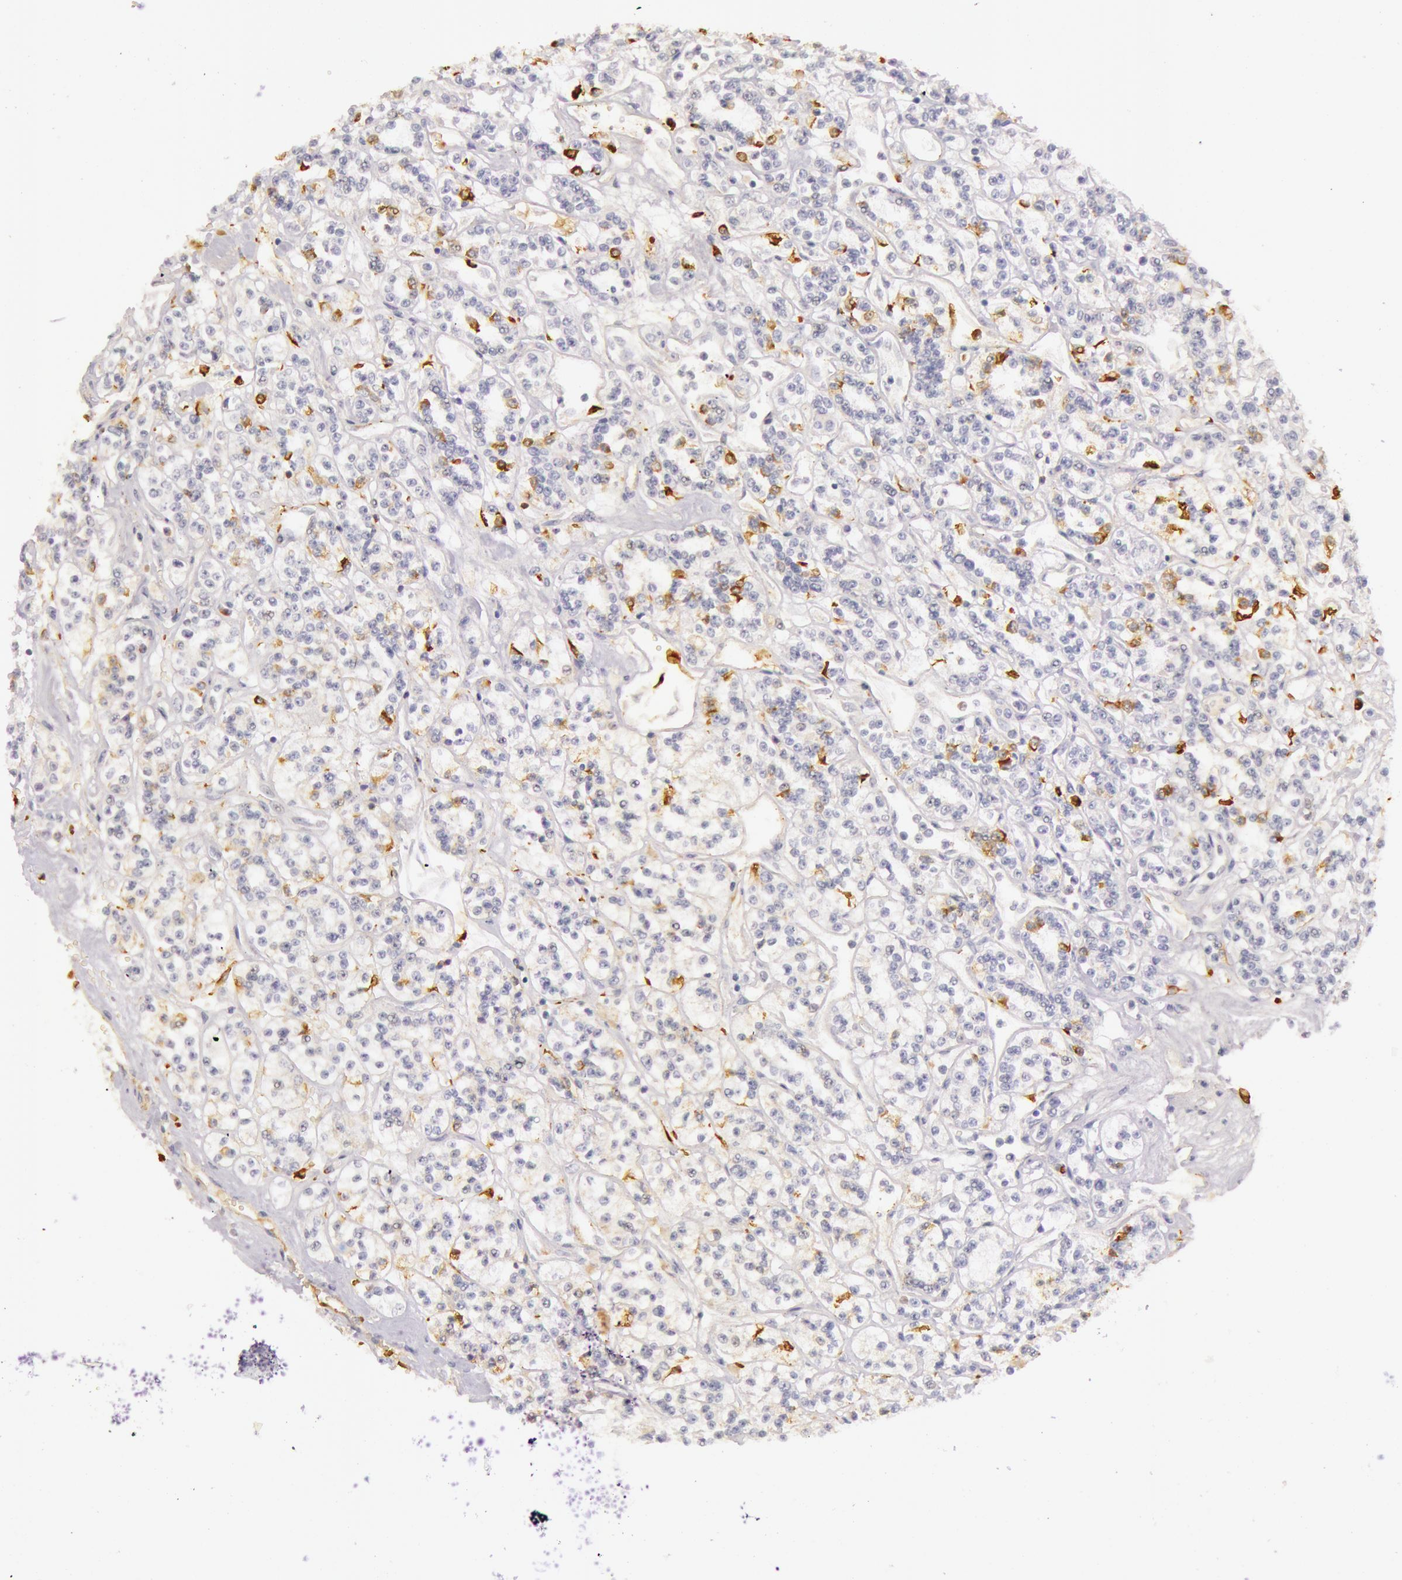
{"staining": {"intensity": "negative", "quantity": "none", "location": "none"}, "tissue": "renal cancer", "cell_type": "Tumor cells", "image_type": "cancer", "snomed": [{"axis": "morphology", "description": "Adenocarcinoma, NOS"}, {"axis": "topography", "description": "Kidney"}], "caption": "There is no significant staining in tumor cells of renal cancer. (Stains: DAB immunohistochemistry with hematoxylin counter stain, Microscopy: brightfield microscopy at high magnification).", "gene": "C4BPA", "patient": {"sex": "female", "age": 76}}